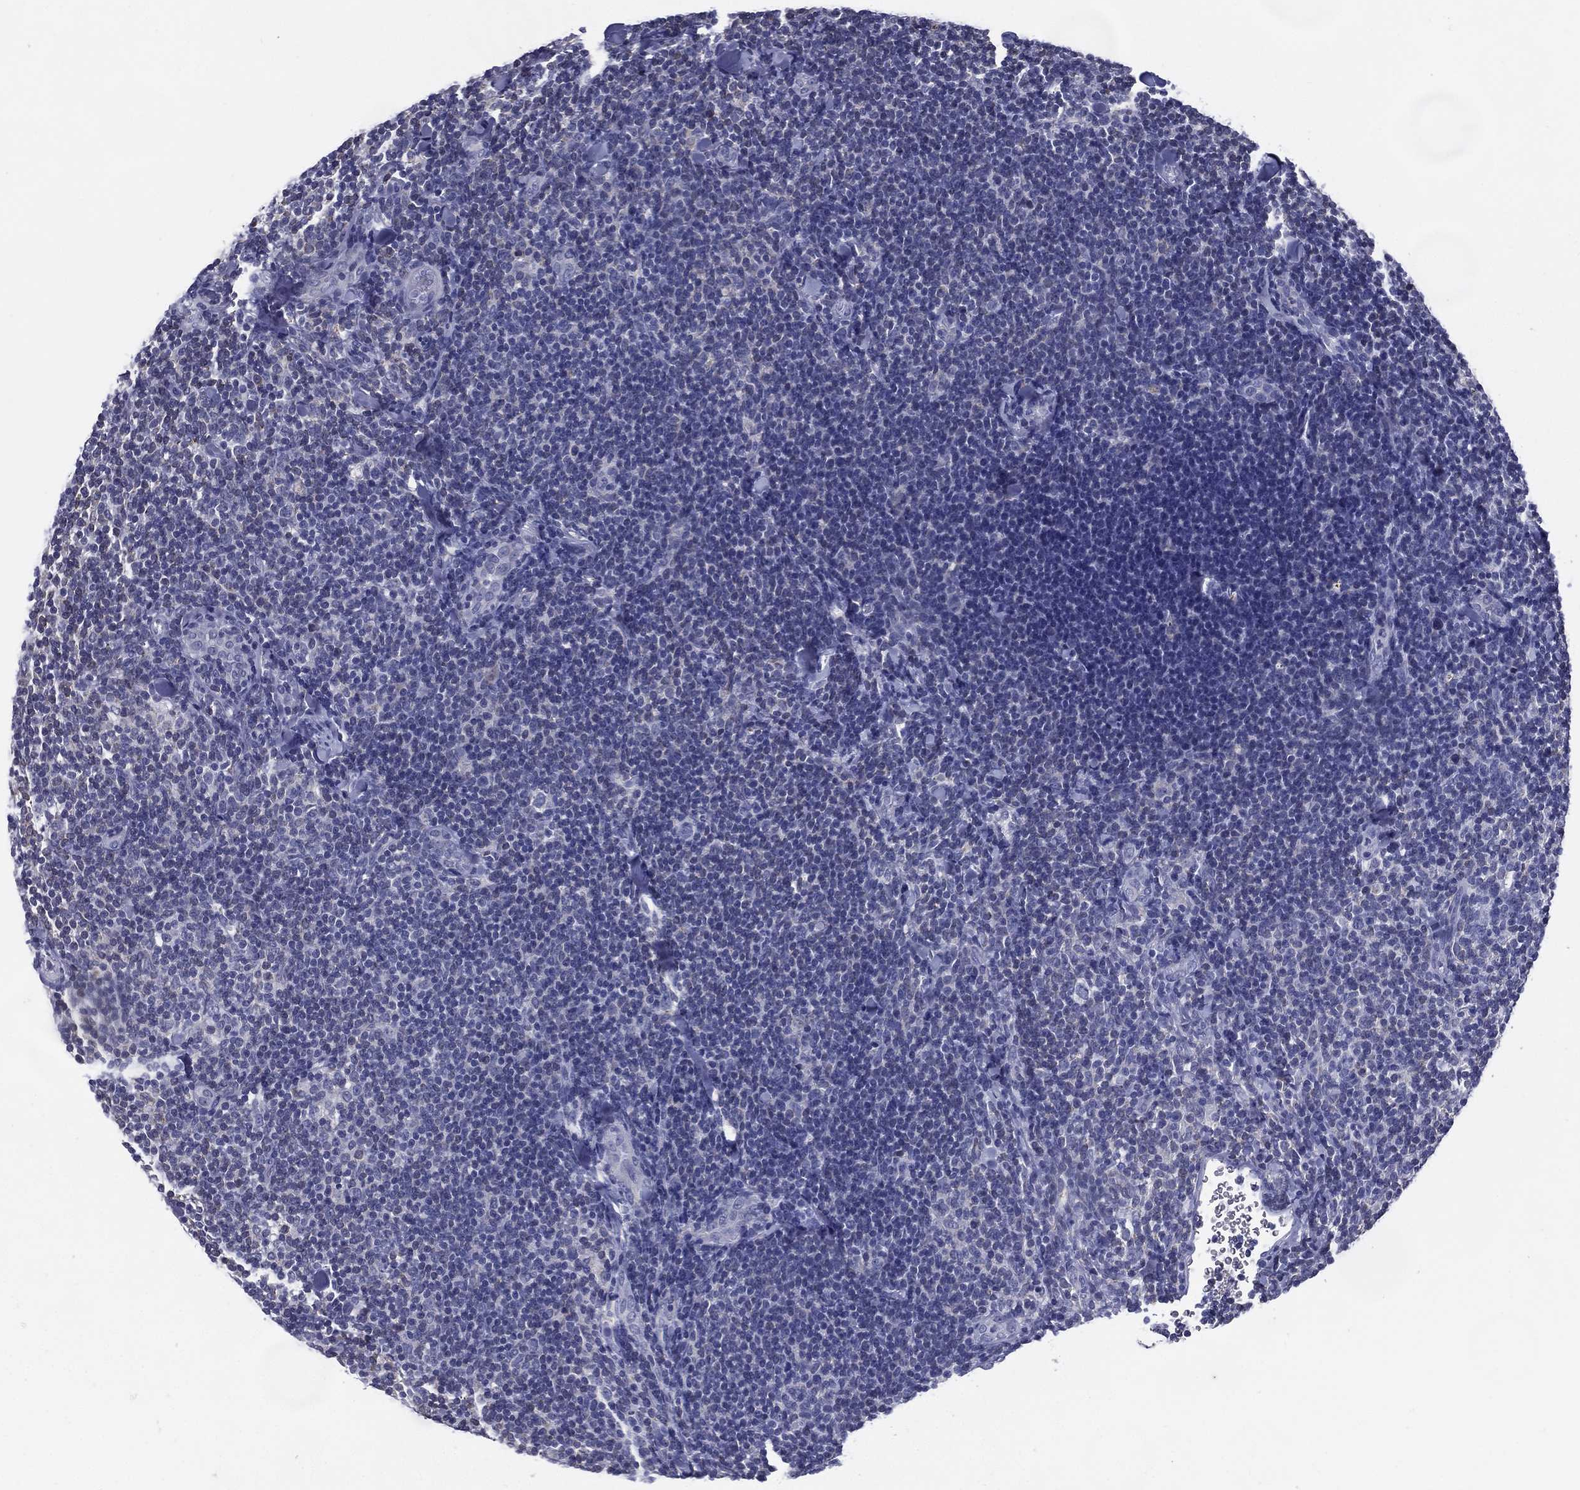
{"staining": {"intensity": "negative", "quantity": "none", "location": "none"}, "tissue": "lymphoma", "cell_type": "Tumor cells", "image_type": "cancer", "snomed": [{"axis": "morphology", "description": "Malignant lymphoma, non-Hodgkin's type, Low grade"}, {"axis": "topography", "description": "Lymph node"}], "caption": "A histopathology image of malignant lymphoma, non-Hodgkin's type (low-grade) stained for a protein demonstrates no brown staining in tumor cells.", "gene": "C19orf18", "patient": {"sex": "female", "age": 56}}